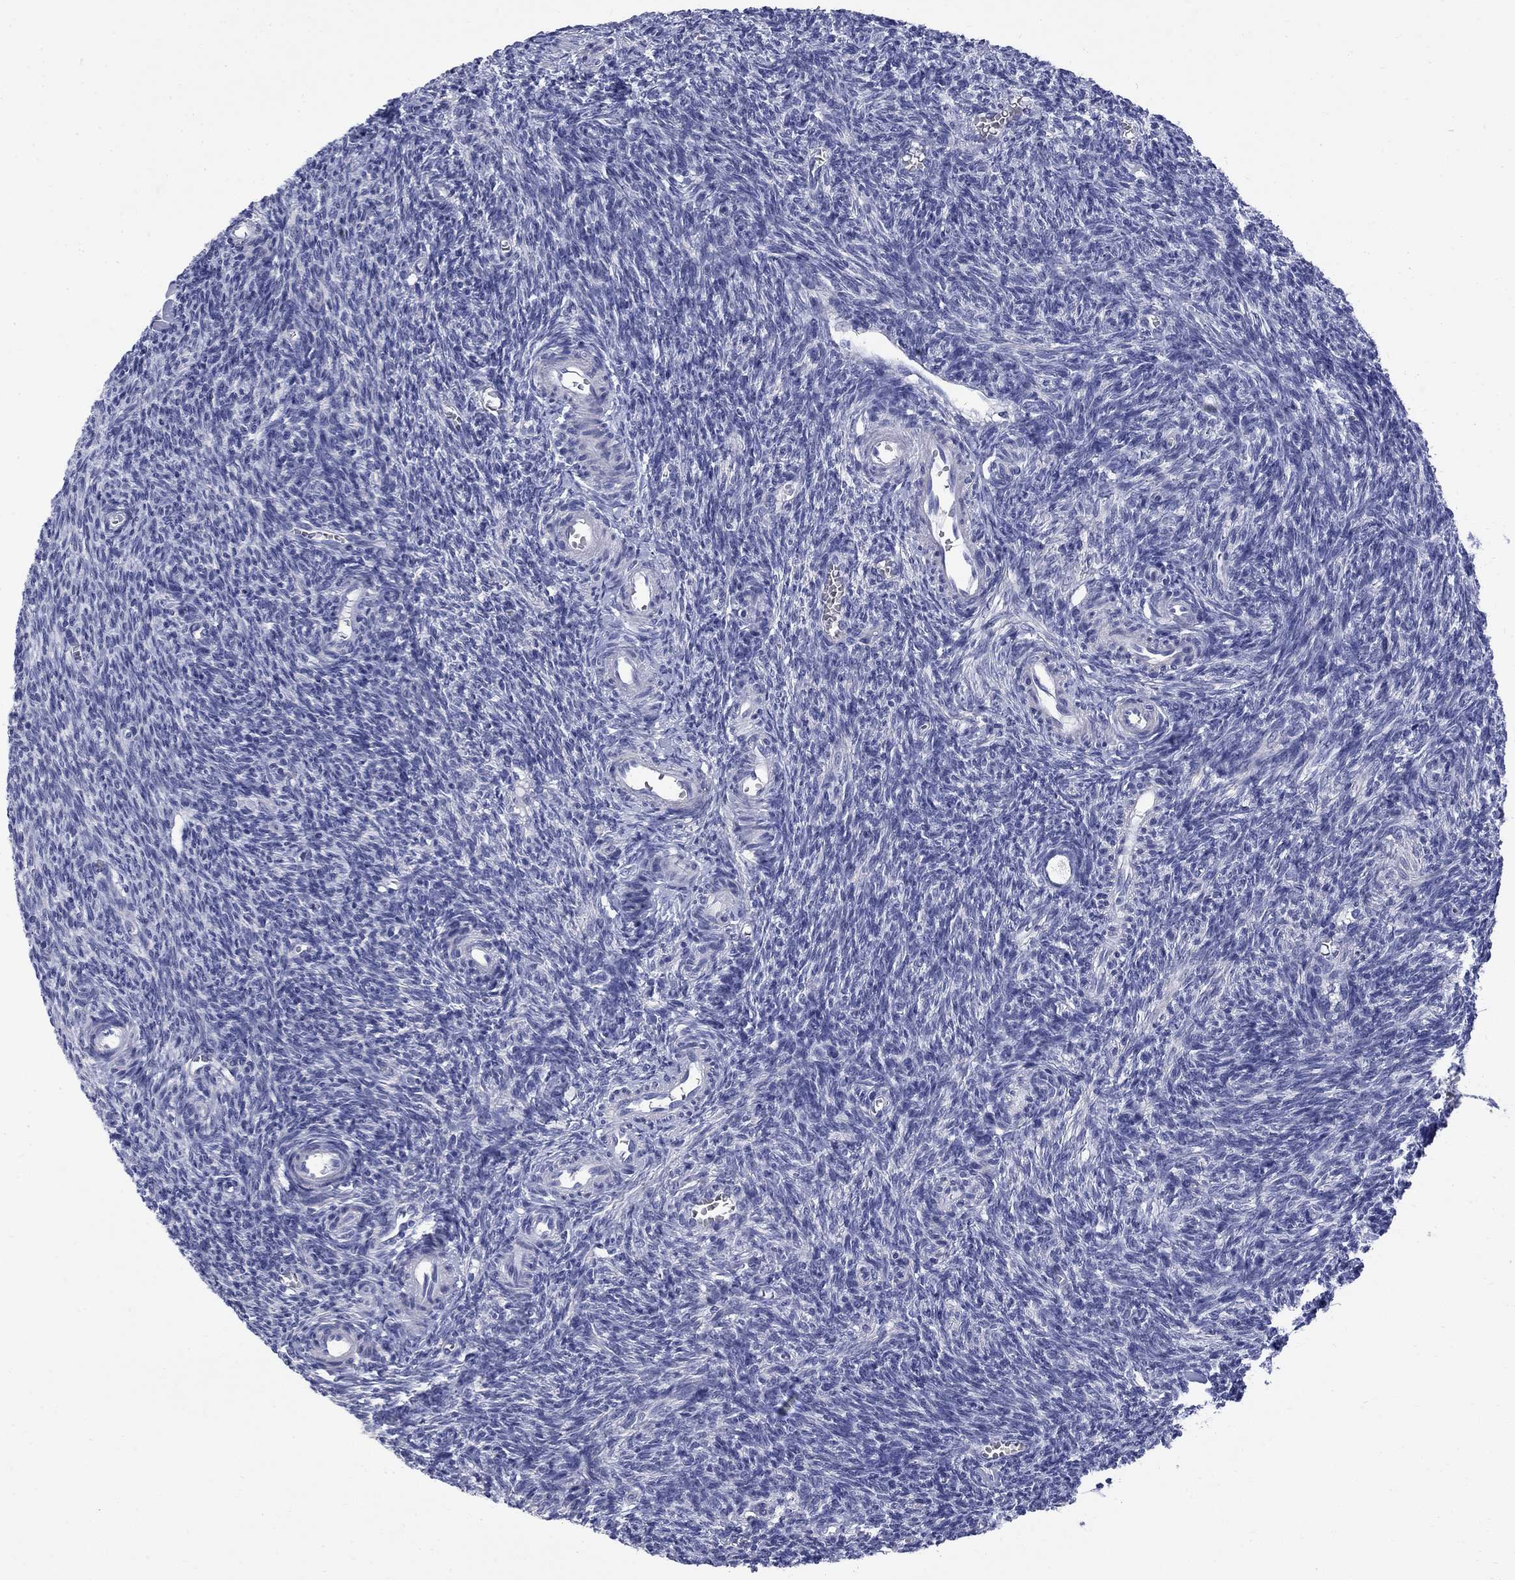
{"staining": {"intensity": "negative", "quantity": "none", "location": "none"}, "tissue": "ovary", "cell_type": "Ovarian stroma cells", "image_type": "normal", "snomed": [{"axis": "morphology", "description": "Normal tissue, NOS"}, {"axis": "topography", "description": "Ovary"}], "caption": "High magnification brightfield microscopy of unremarkable ovary stained with DAB (brown) and counterstained with hematoxylin (blue): ovarian stroma cells show no significant staining. Brightfield microscopy of immunohistochemistry (IHC) stained with DAB (3,3'-diaminobenzidine) (brown) and hematoxylin (blue), captured at high magnification.", "gene": "SERPINB2", "patient": {"sex": "female", "age": 27}}